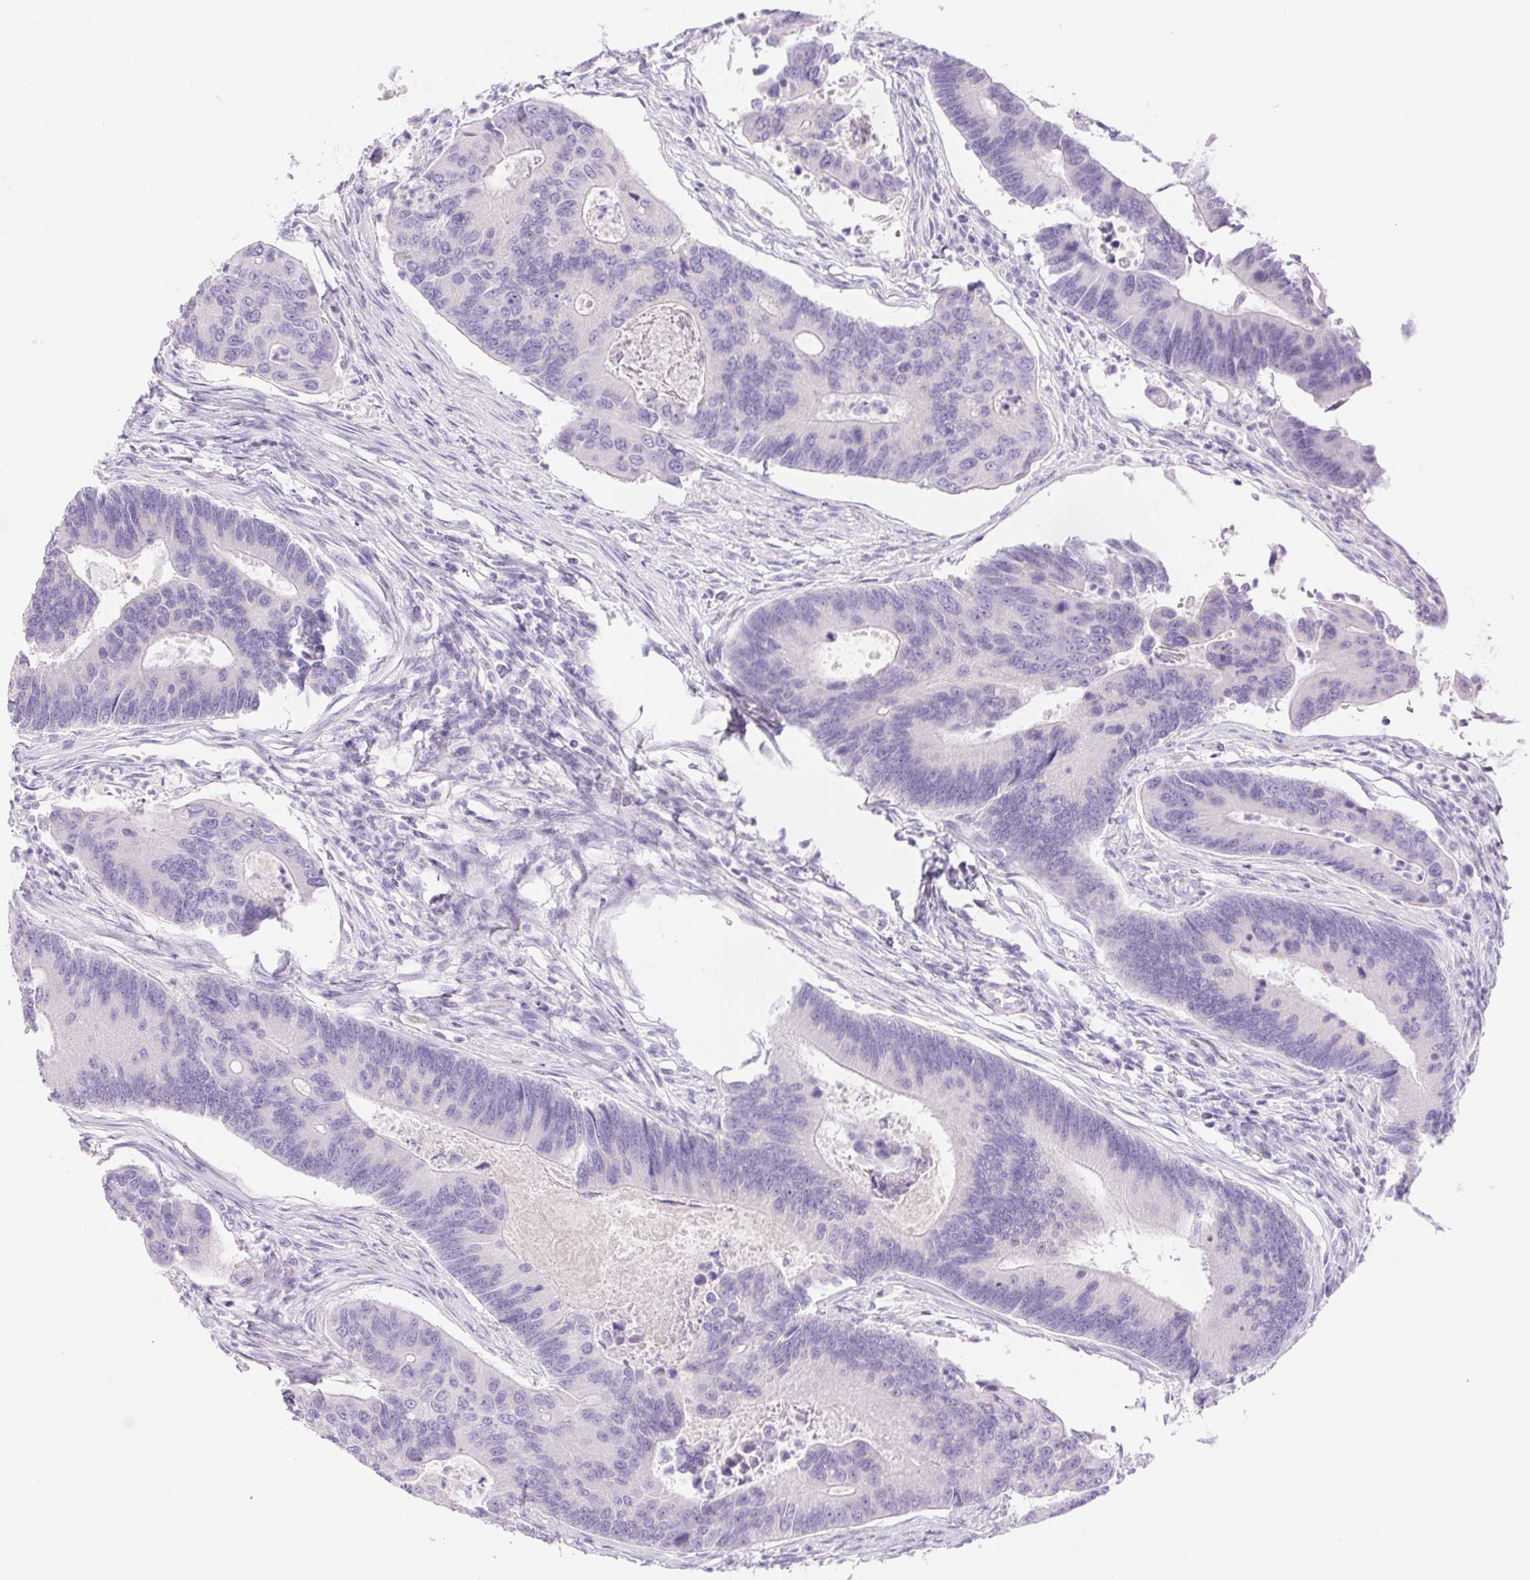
{"staining": {"intensity": "negative", "quantity": "none", "location": "none"}, "tissue": "colorectal cancer", "cell_type": "Tumor cells", "image_type": "cancer", "snomed": [{"axis": "morphology", "description": "Adenocarcinoma, NOS"}, {"axis": "topography", "description": "Colon"}], "caption": "Colorectal adenocarcinoma was stained to show a protein in brown. There is no significant staining in tumor cells.", "gene": "ERP27", "patient": {"sex": "female", "age": 67}}